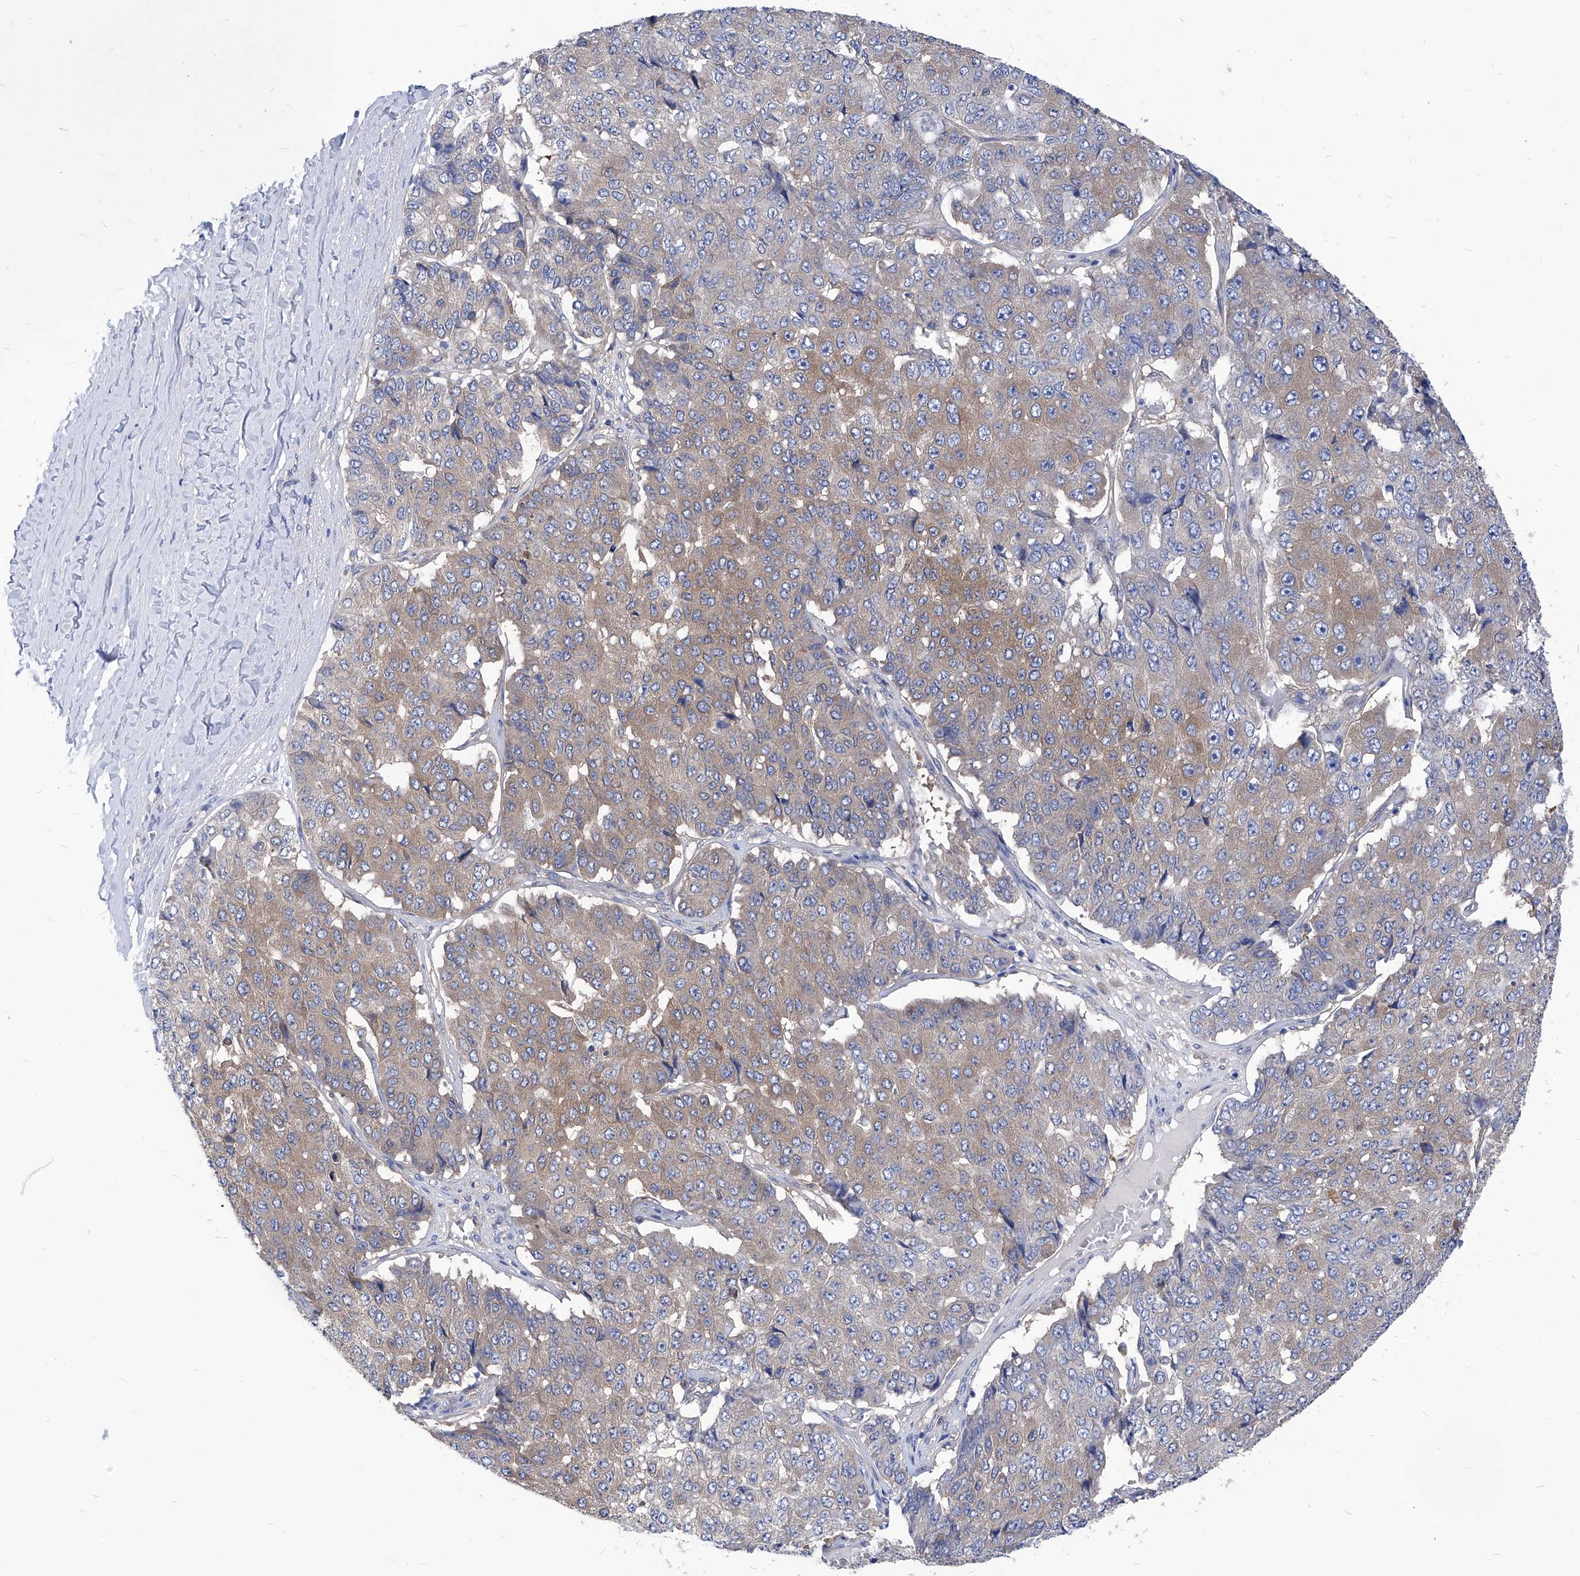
{"staining": {"intensity": "moderate", "quantity": "<25%", "location": "cytoplasmic/membranous"}, "tissue": "pancreatic cancer", "cell_type": "Tumor cells", "image_type": "cancer", "snomed": [{"axis": "morphology", "description": "Adenocarcinoma, NOS"}, {"axis": "topography", "description": "Pancreas"}], "caption": "Pancreatic cancer (adenocarcinoma) was stained to show a protein in brown. There is low levels of moderate cytoplasmic/membranous positivity in about <25% of tumor cells.", "gene": "XPNPEP1", "patient": {"sex": "male", "age": 50}}